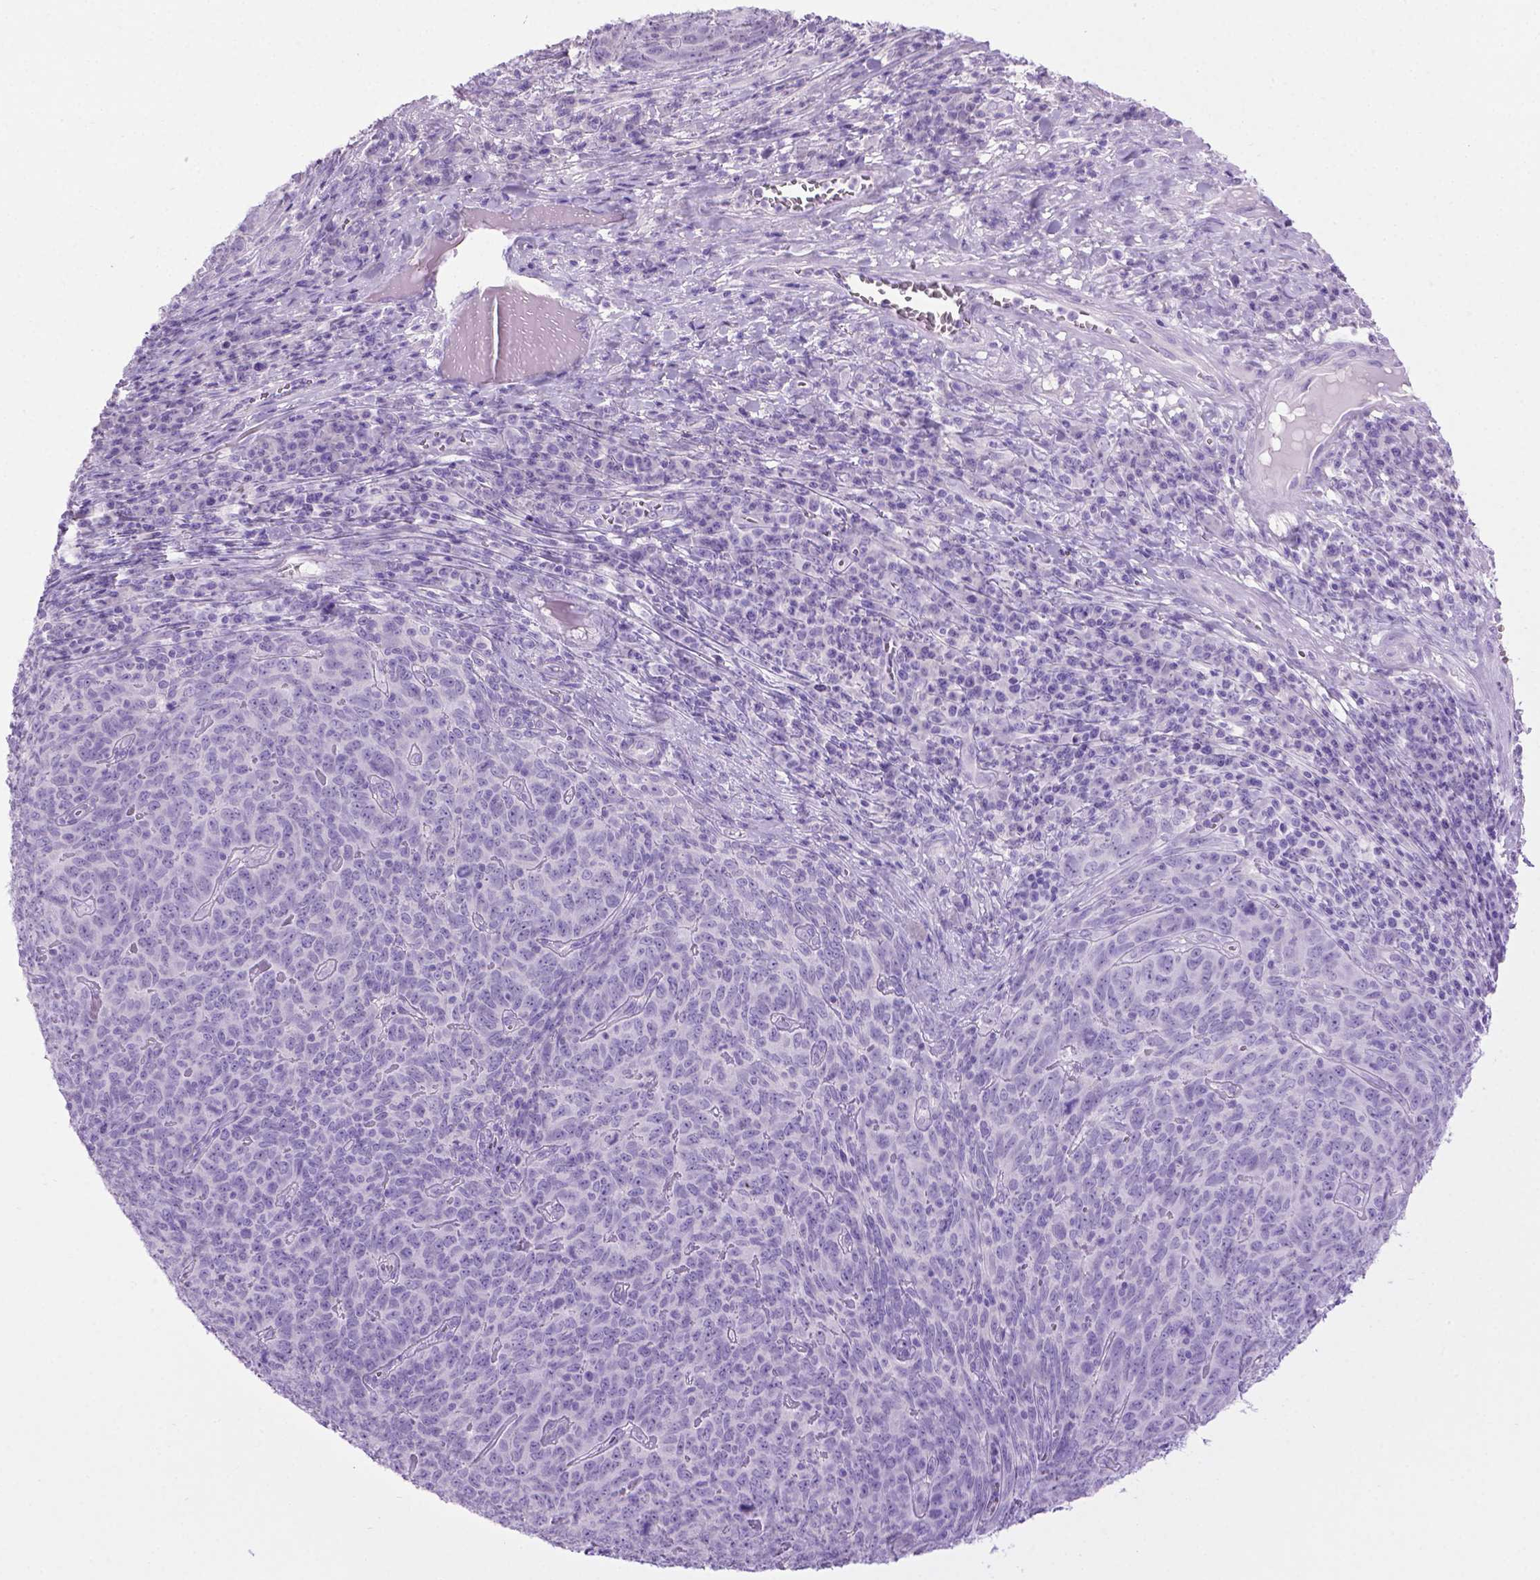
{"staining": {"intensity": "negative", "quantity": "none", "location": "none"}, "tissue": "skin cancer", "cell_type": "Tumor cells", "image_type": "cancer", "snomed": [{"axis": "morphology", "description": "Squamous cell carcinoma, NOS"}, {"axis": "topography", "description": "Skin"}, {"axis": "topography", "description": "Anal"}], "caption": "Micrograph shows no protein staining in tumor cells of skin squamous cell carcinoma tissue. The staining was performed using DAB to visualize the protein expression in brown, while the nuclei were stained in blue with hematoxylin (Magnification: 20x).", "gene": "LELP1", "patient": {"sex": "female", "age": 51}}